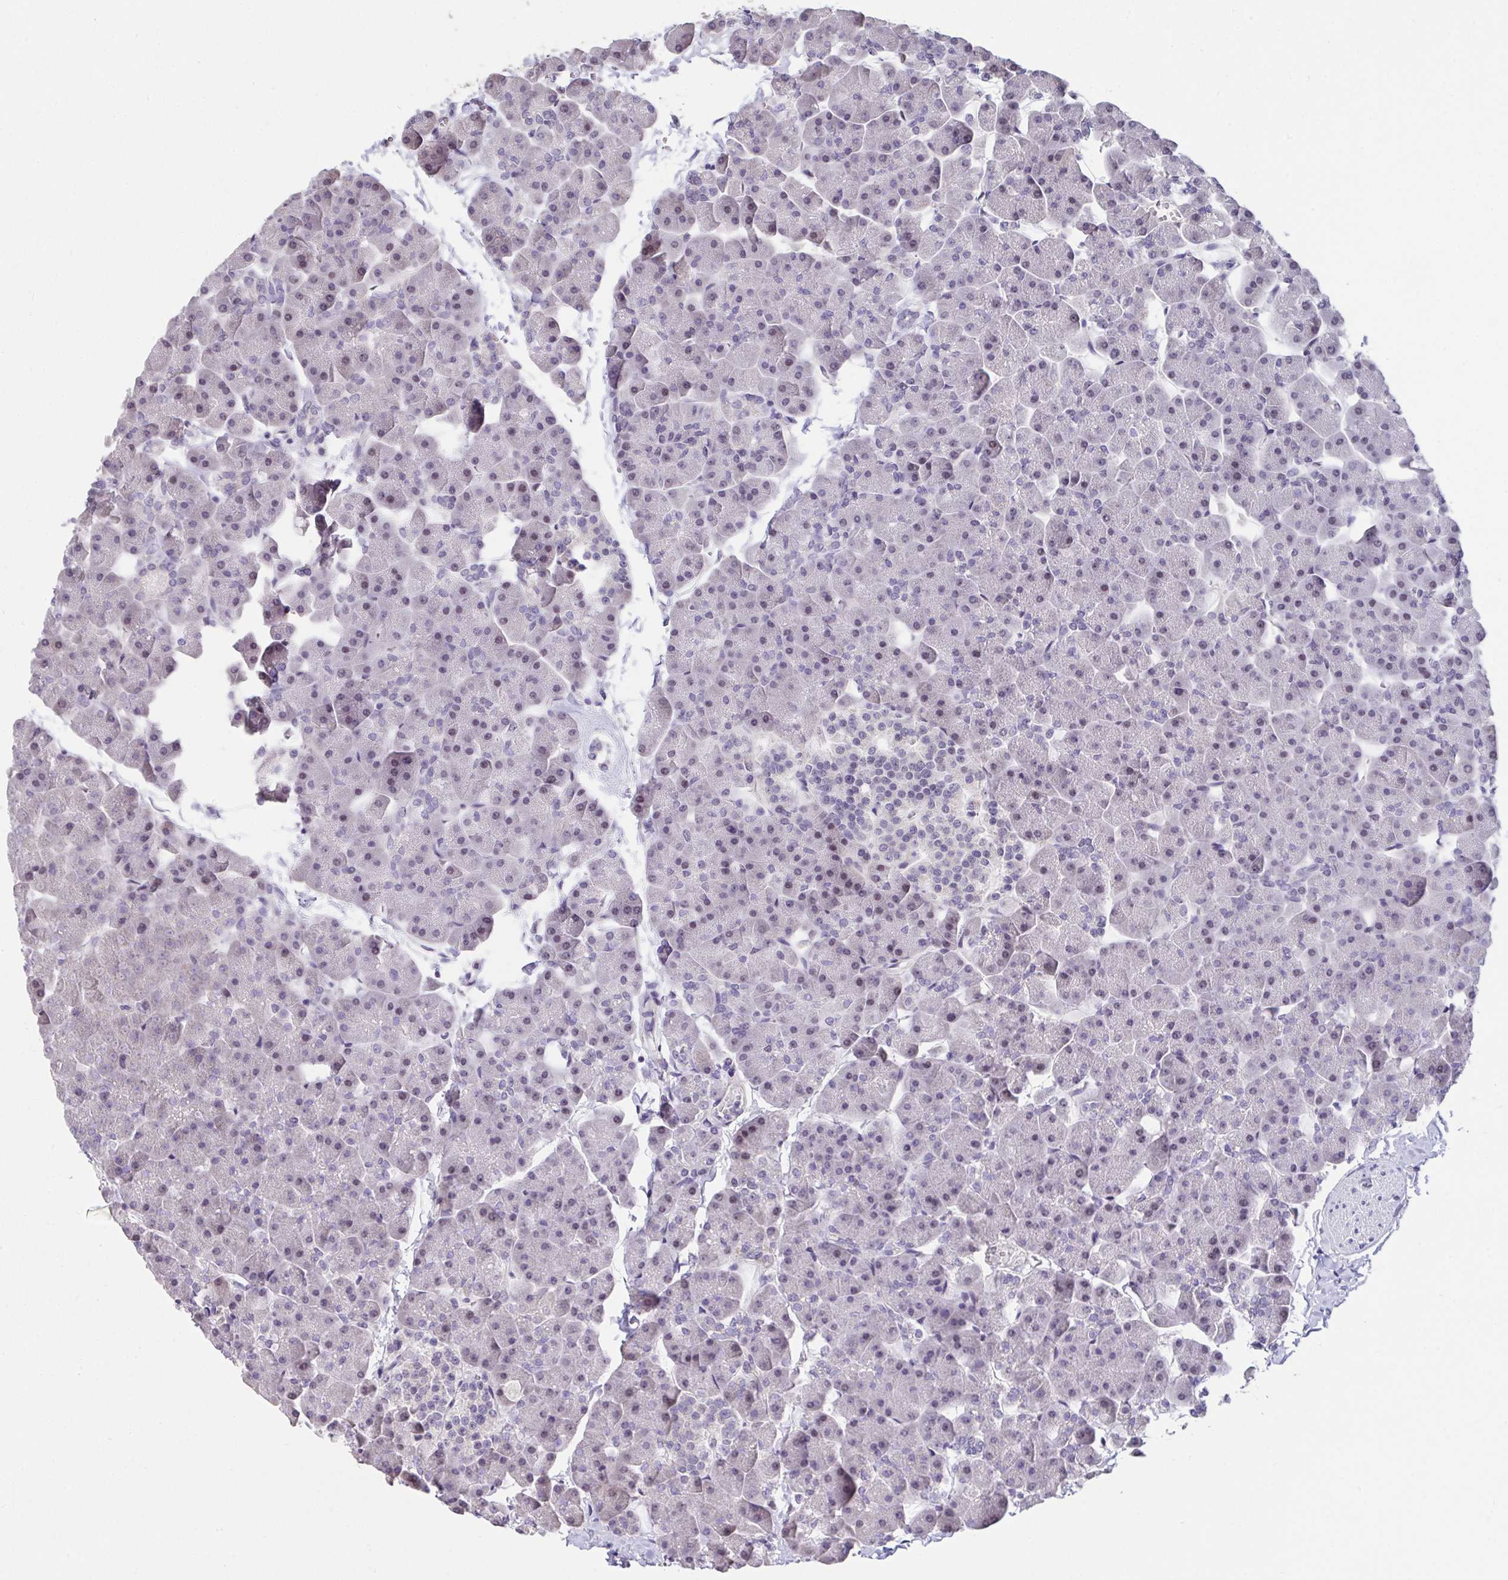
{"staining": {"intensity": "weak", "quantity": "<25%", "location": "nuclear"}, "tissue": "pancreas", "cell_type": "Exocrine glandular cells", "image_type": "normal", "snomed": [{"axis": "morphology", "description": "Normal tissue, NOS"}, {"axis": "topography", "description": "Pancreas"}], "caption": "This is an immunohistochemistry (IHC) image of benign pancreas. There is no expression in exocrine glandular cells.", "gene": "RBBP6", "patient": {"sex": "male", "age": 35}}